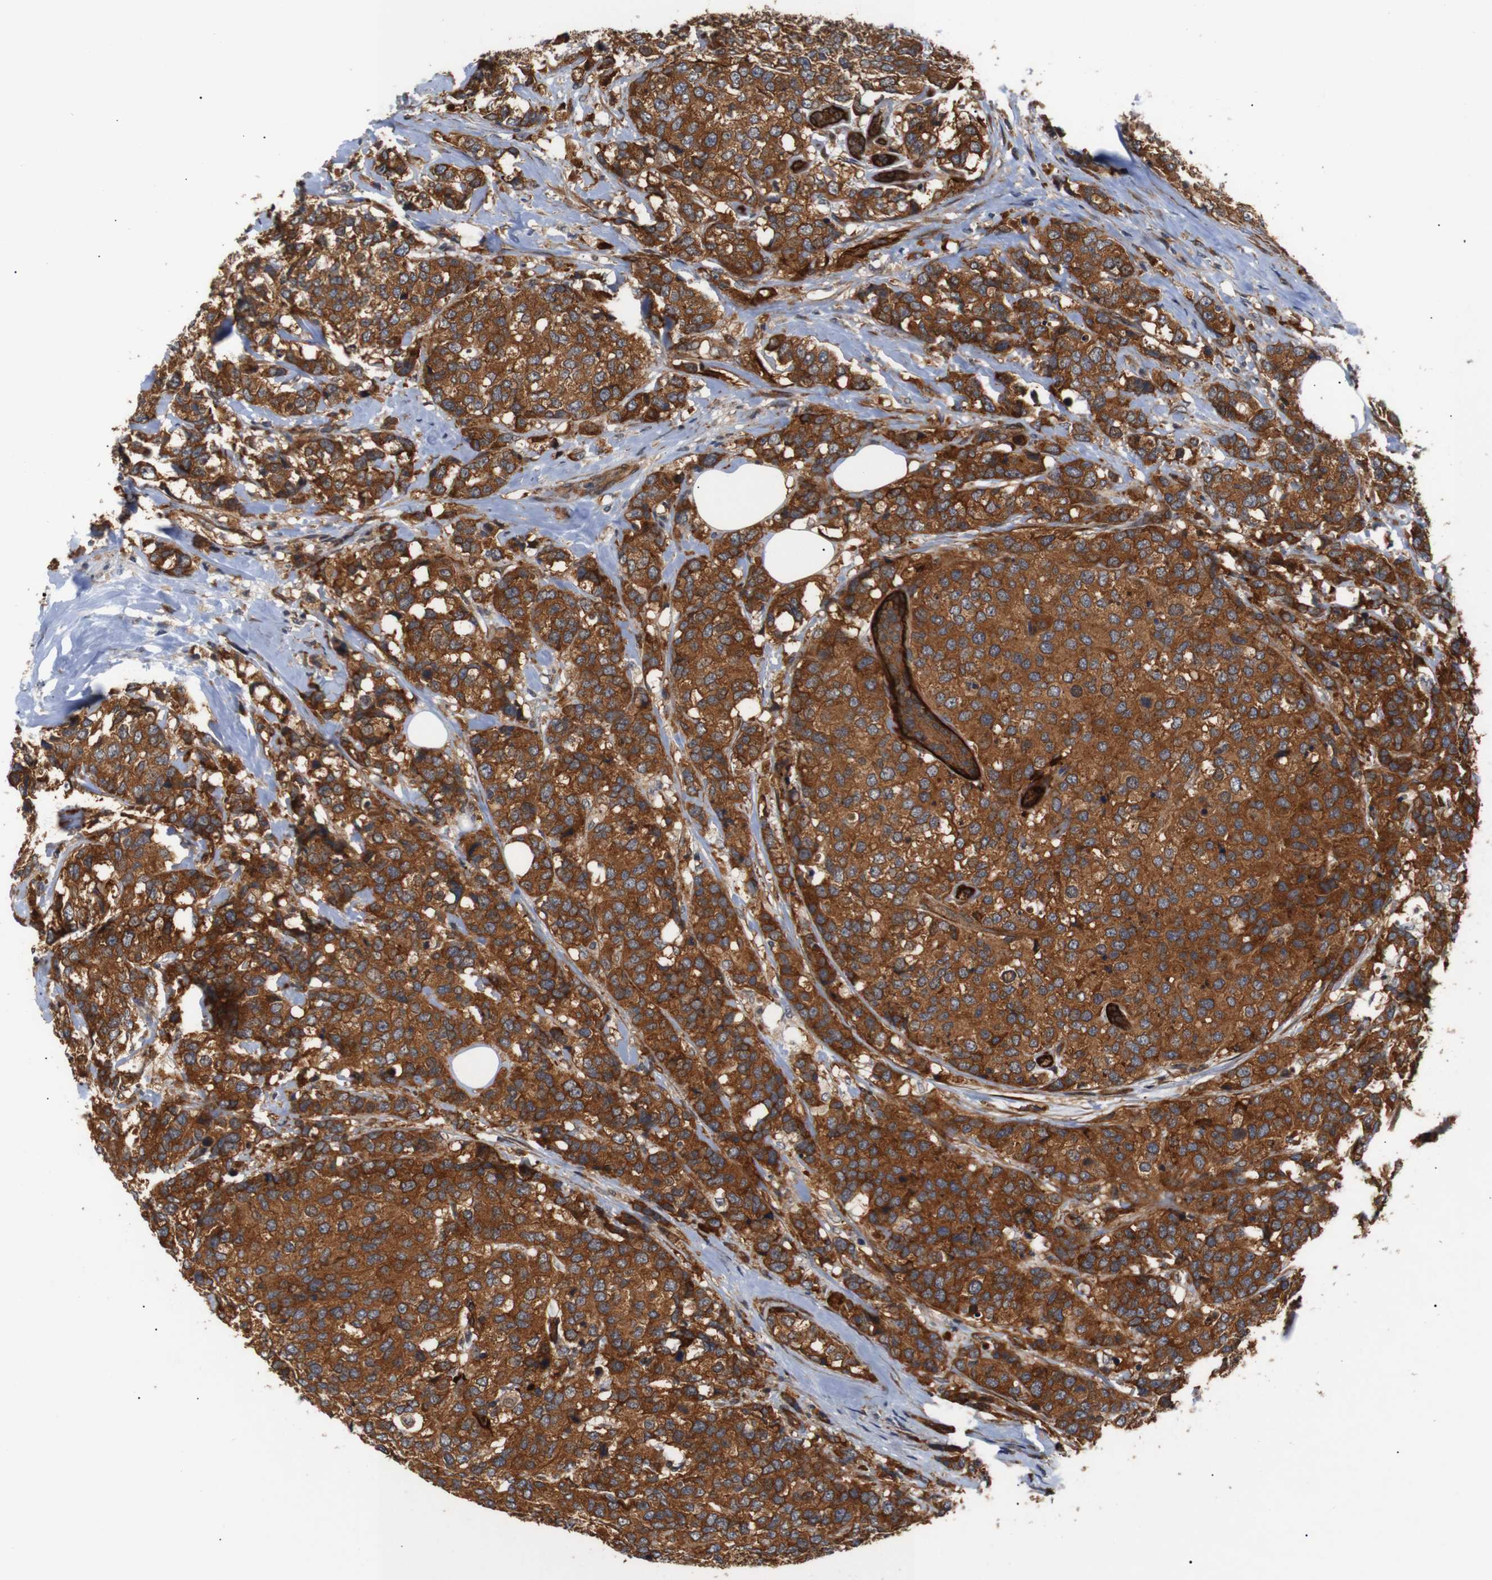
{"staining": {"intensity": "strong", "quantity": ">75%", "location": "cytoplasmic/membranous"}, "tissue": "breast cancer", "cell_type": "Tumor cells", "image_type": "cancer", "snomed": [{"axis": "morphology", "description": "Lobular carcinoma"}, {"axis": "topography", "description": "Breast"}], "caption": "Brown immunohistochemical staining in lobular carcinoma (breast) displays strong cytoplasmic/membranous expression in approximately >75% of tumor cells. Using DAB (3,3'-diaminobenzidine) (brown) and hematoxylin (blue) stains, captured at high magnification using brightfield microscopy.", "gene": "PAWR", "patient": {"sex": "female", "age": 59}}